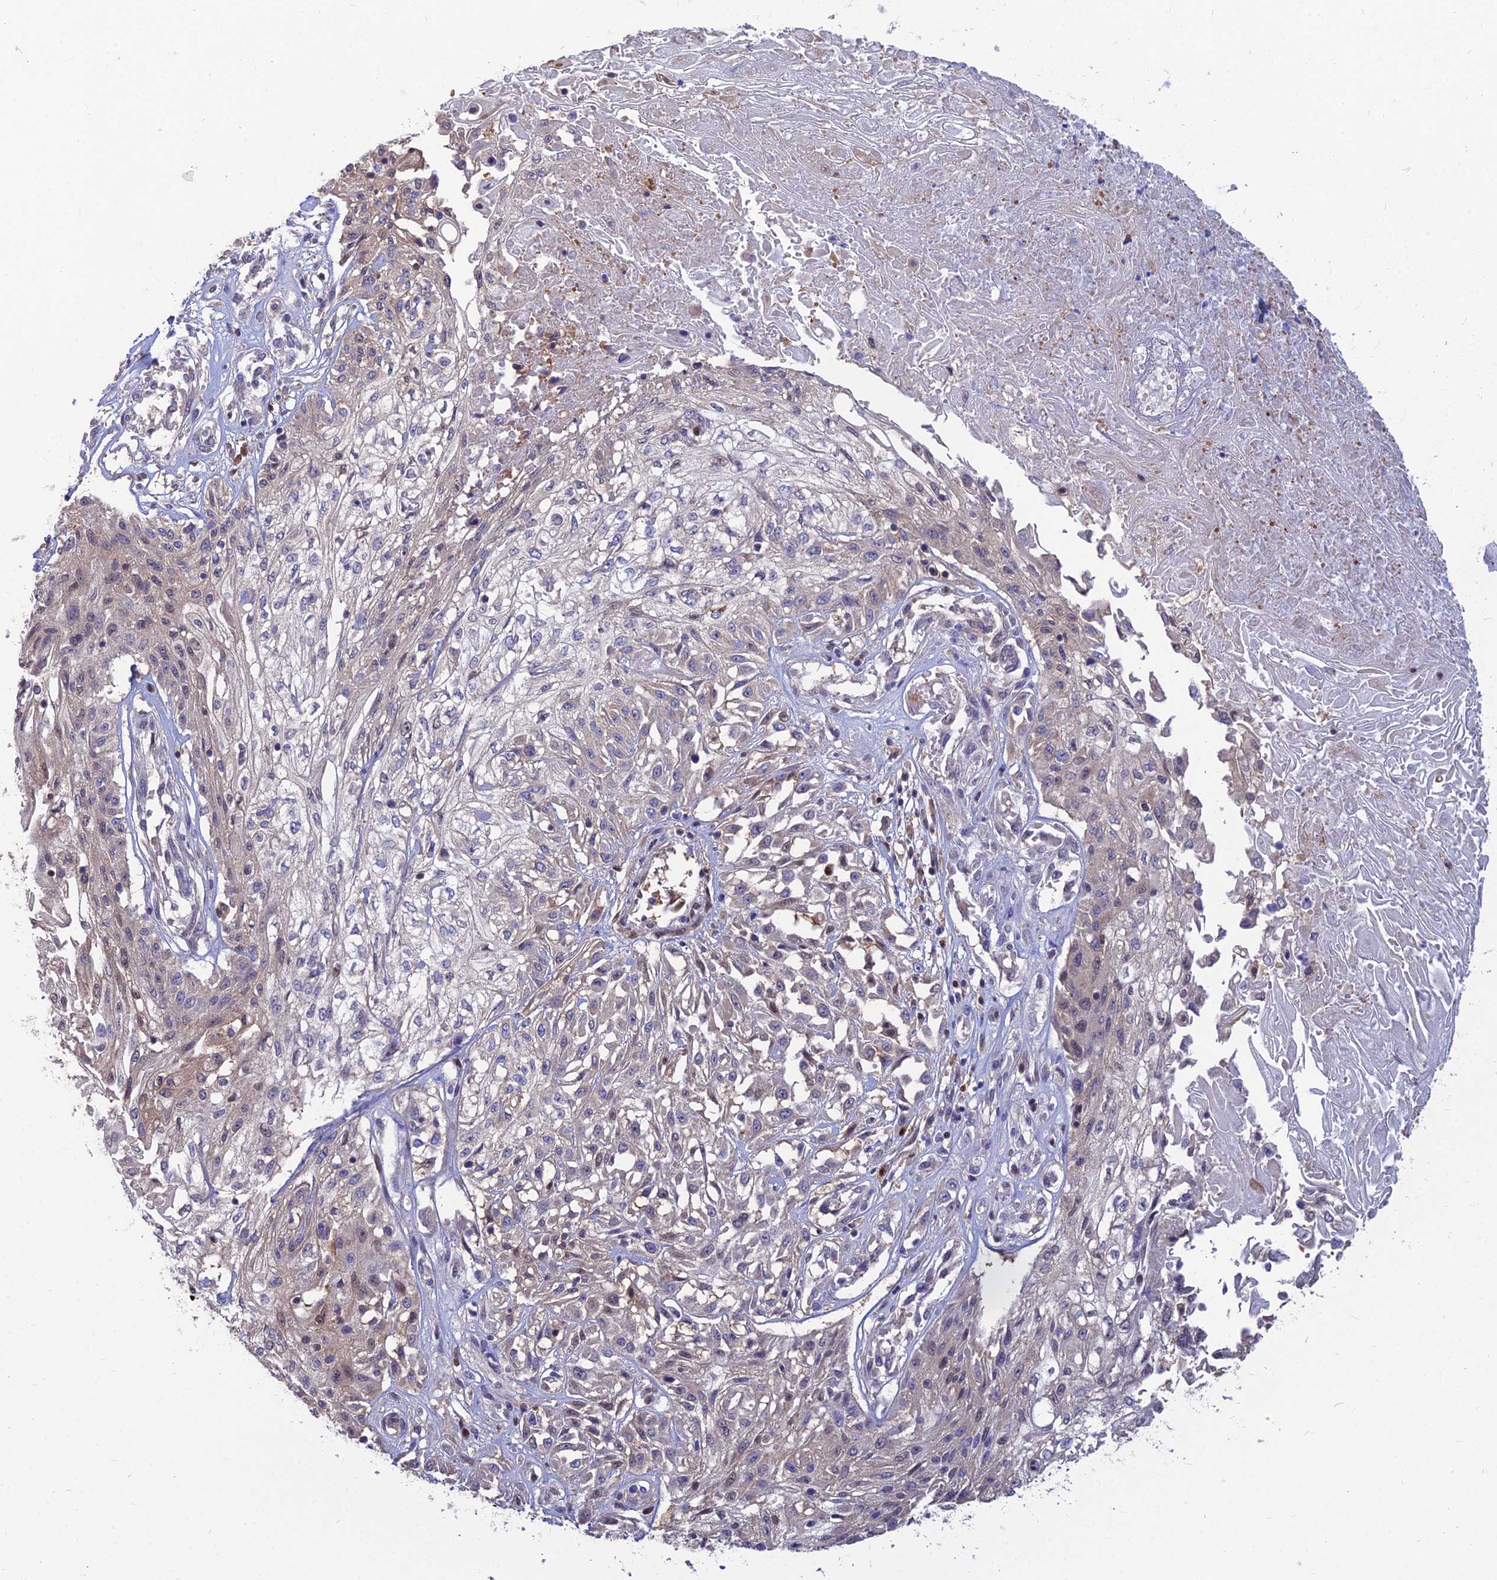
{"staining": {"intensity": "weak", "quantity": "<25%", "location": "nuclear"}, "tissue": "skin cancer", "cell_type": "Tumor cells", "image_type": "cancer", "snomed": [{"axis": "morphology", "description": "Squamous cell carcinoma, NOS"}, {"axis": "morphology", "description": "Squamous cell carcinoma, metastatic, NOS"}, {"axis": "topography", "description": "Skin"}, {"axis": "topography", "description": "Lymph node"}], "caption": "Human skin squamous cell carcinoma stained for a protein using immunohistochemistry (IHC) exhibits no positivity in tumor cells.", "gene": "DNPEP", "patient": {"sex": "male", "age": 75}}